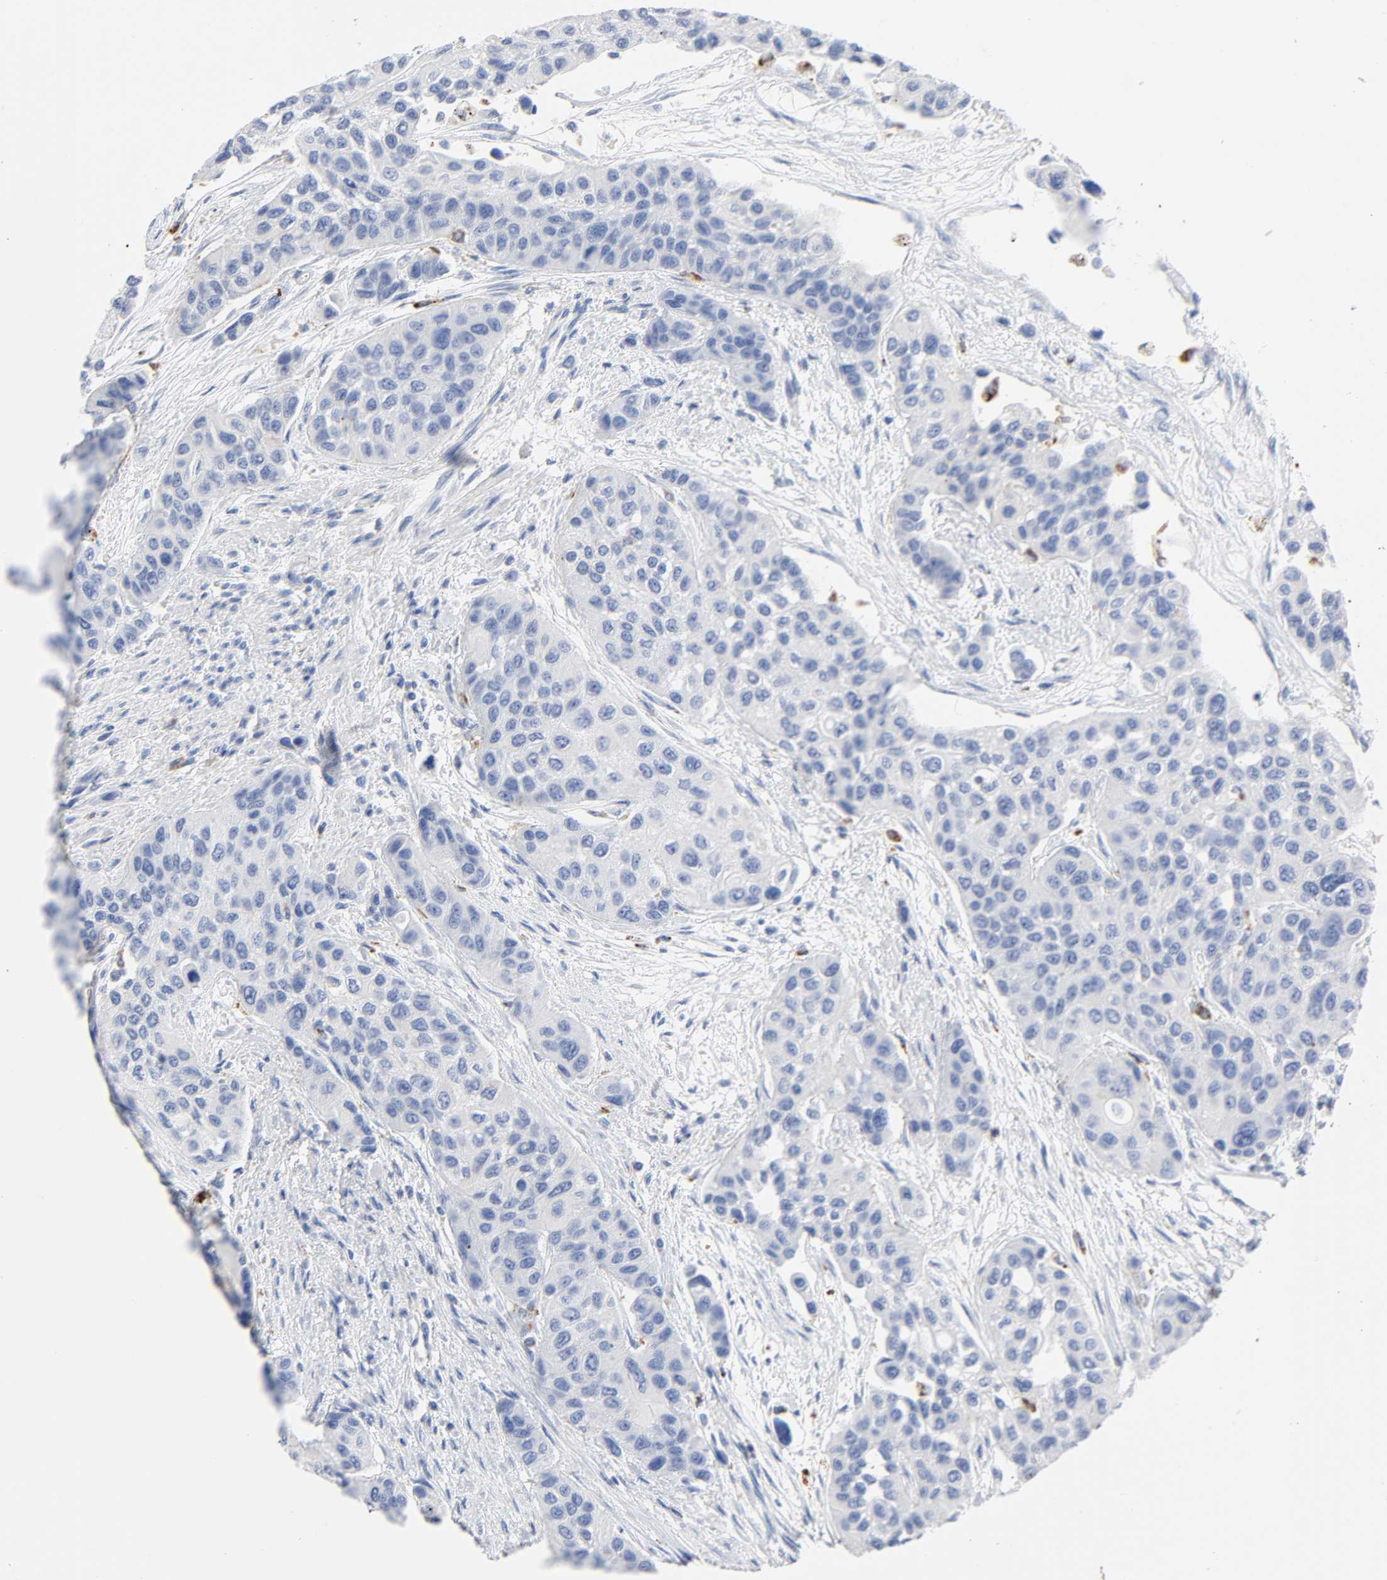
{"staining": {"intensity": "negative", "quantity": "none", "location": "none"}, "tissue": "urothelial cancer", "cell_type": "Tumor cells", "image_type": "cancer", "snomed": [{"axis": "morphology", "description": "Urothelial carcinoma, High grade"}, {"axis": "topography", "description": "Urinary bladder"}], "caption": "IHC photomicrograph of human urothelial cancer stained for a protein (brown), which shows no staining in tumor cells.", "gene": "PLP1", "patient": {"sex": "female", "age": 56}}